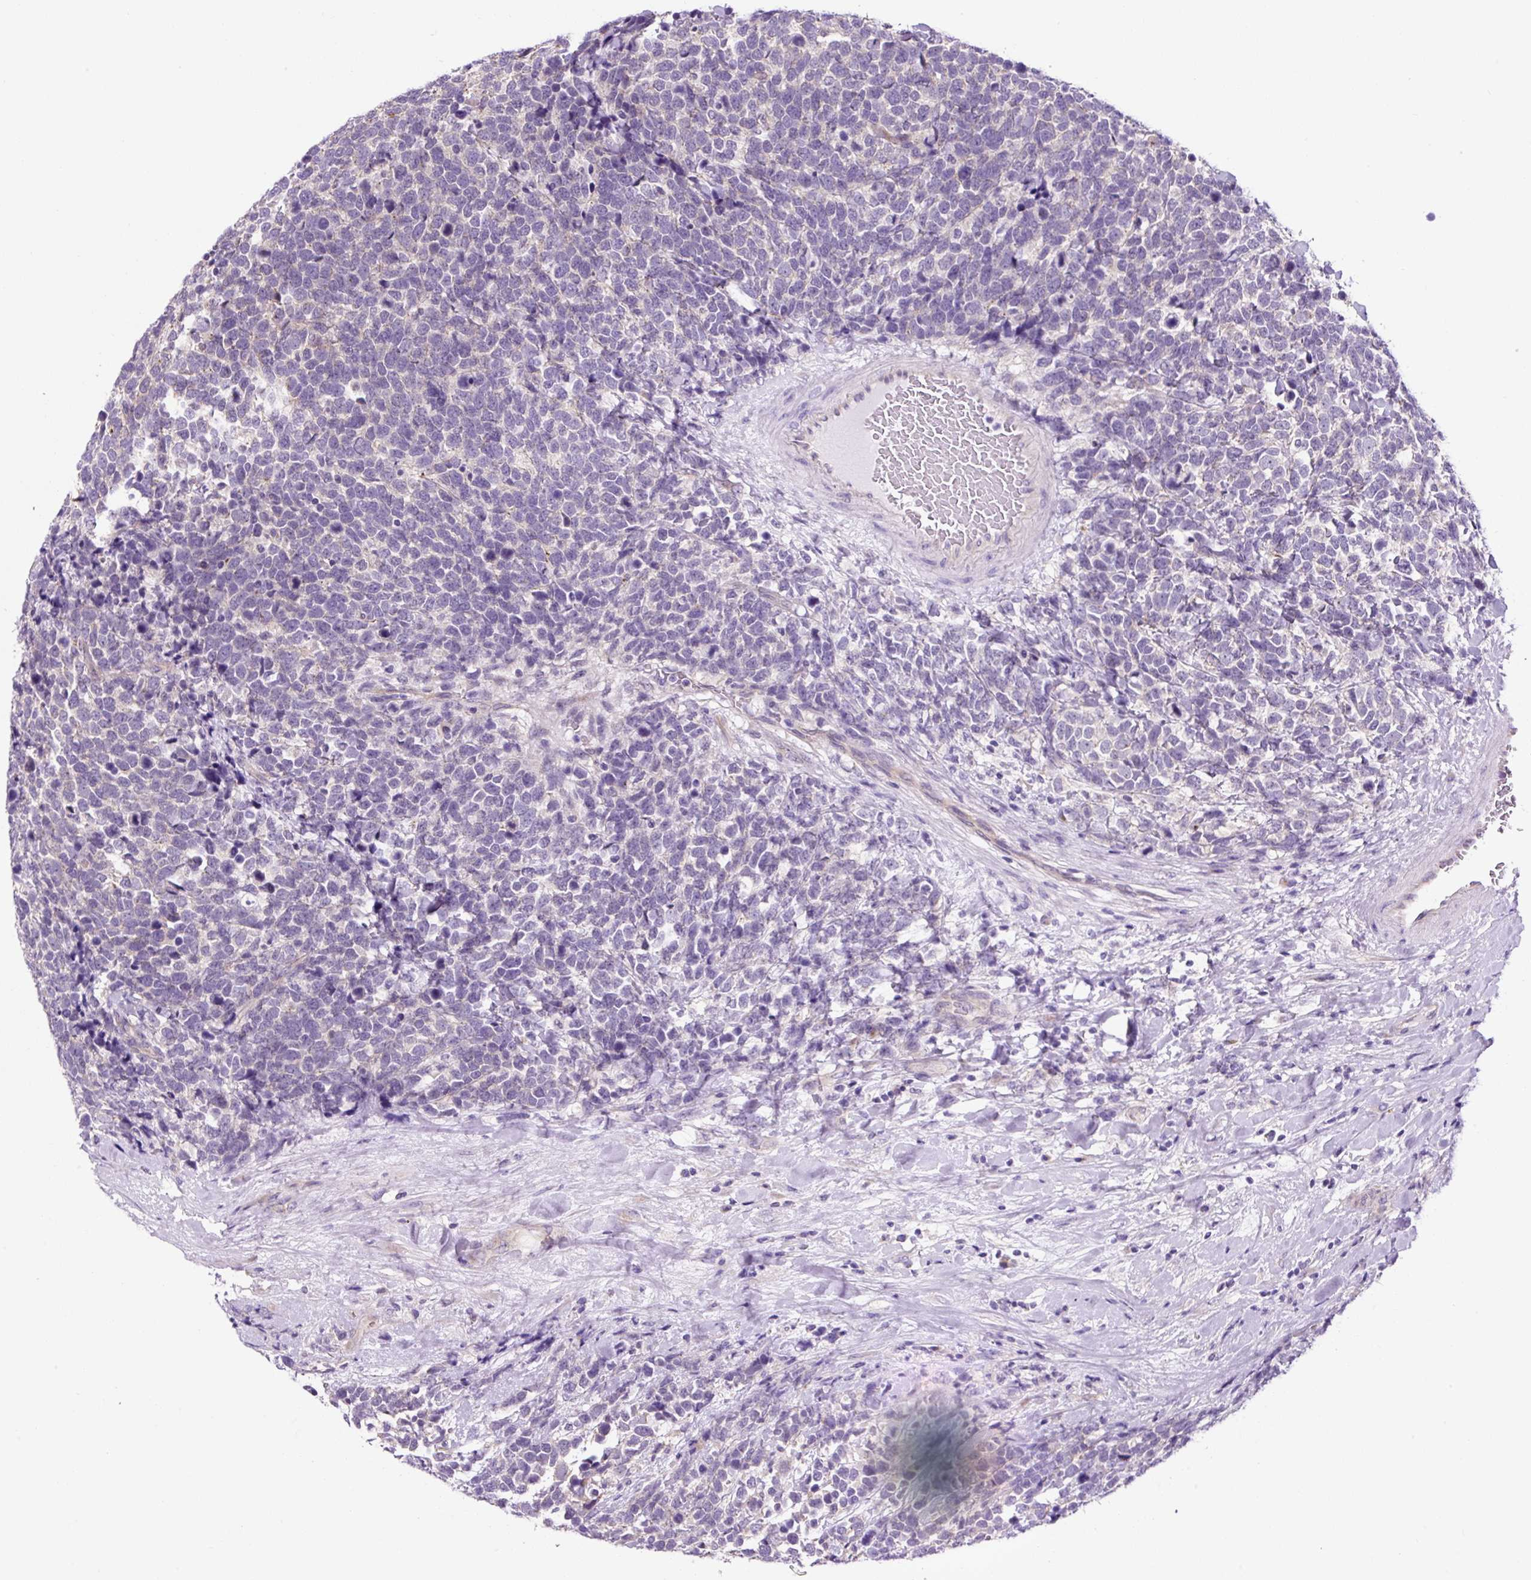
{"staining": {"intensity": "negative", "quantity": "none", "location": "none"}, "tissue": "urothelial cancer", "cell_type": "Tumor cells", "image_type": "cancer", "snomed": [{"axis": "morphology", "description": "Urothelial carcinoma, High grade"}, {"axis": "topography", "description": "Urinary bladder"}], "caption": "Immunohistochemistry micrograph of neoplastic tissue: human urothelial carcinoma (high-grade) stained with DAB (3,3'-diaminobenzidine) shows no significant protein positivity in tumor cells.", "gene": "GORASP1", "patient": {"sex": "female", "age": 82}}